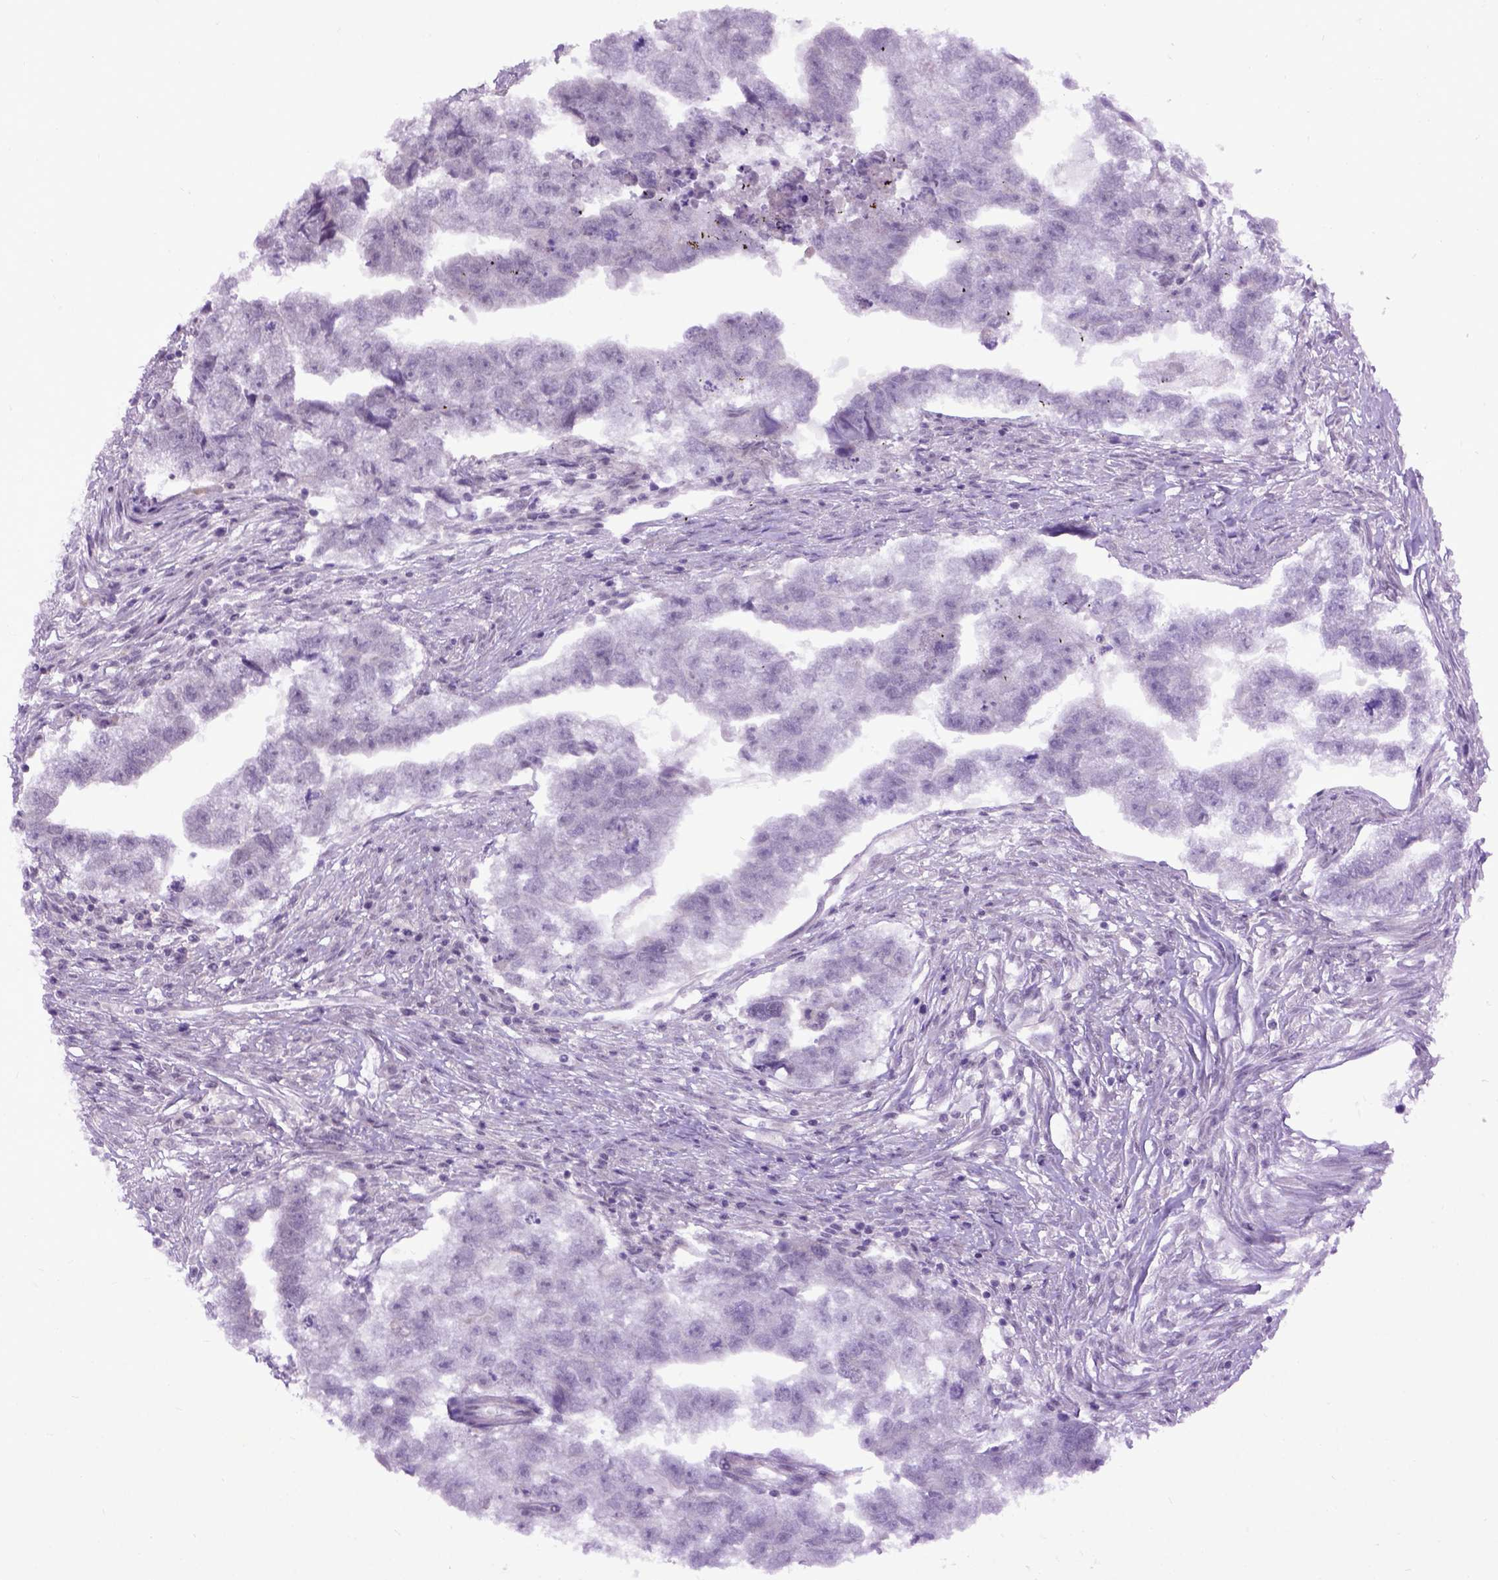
{"staining": {"intensity": "negative", "quantity": "none", "location": "none"}, "tissue": "testis cancer", "cell_type": "Tumor cells", "image_type": "cancer", "snomed": [{"axis": "morphology", "description": "Carcinoma, Embryonal, NOS"}, {"axis": "morphology", "description": "Teratoma, malignant, NOS"}, {"axis": "topography", "description": "Testis"}], "caption": "Tumor cells show no significant expression in testis cancer (embryonal carcinoma).", "gene": "EMILIN3", "patient": {"sex": "male", "age": 44}}